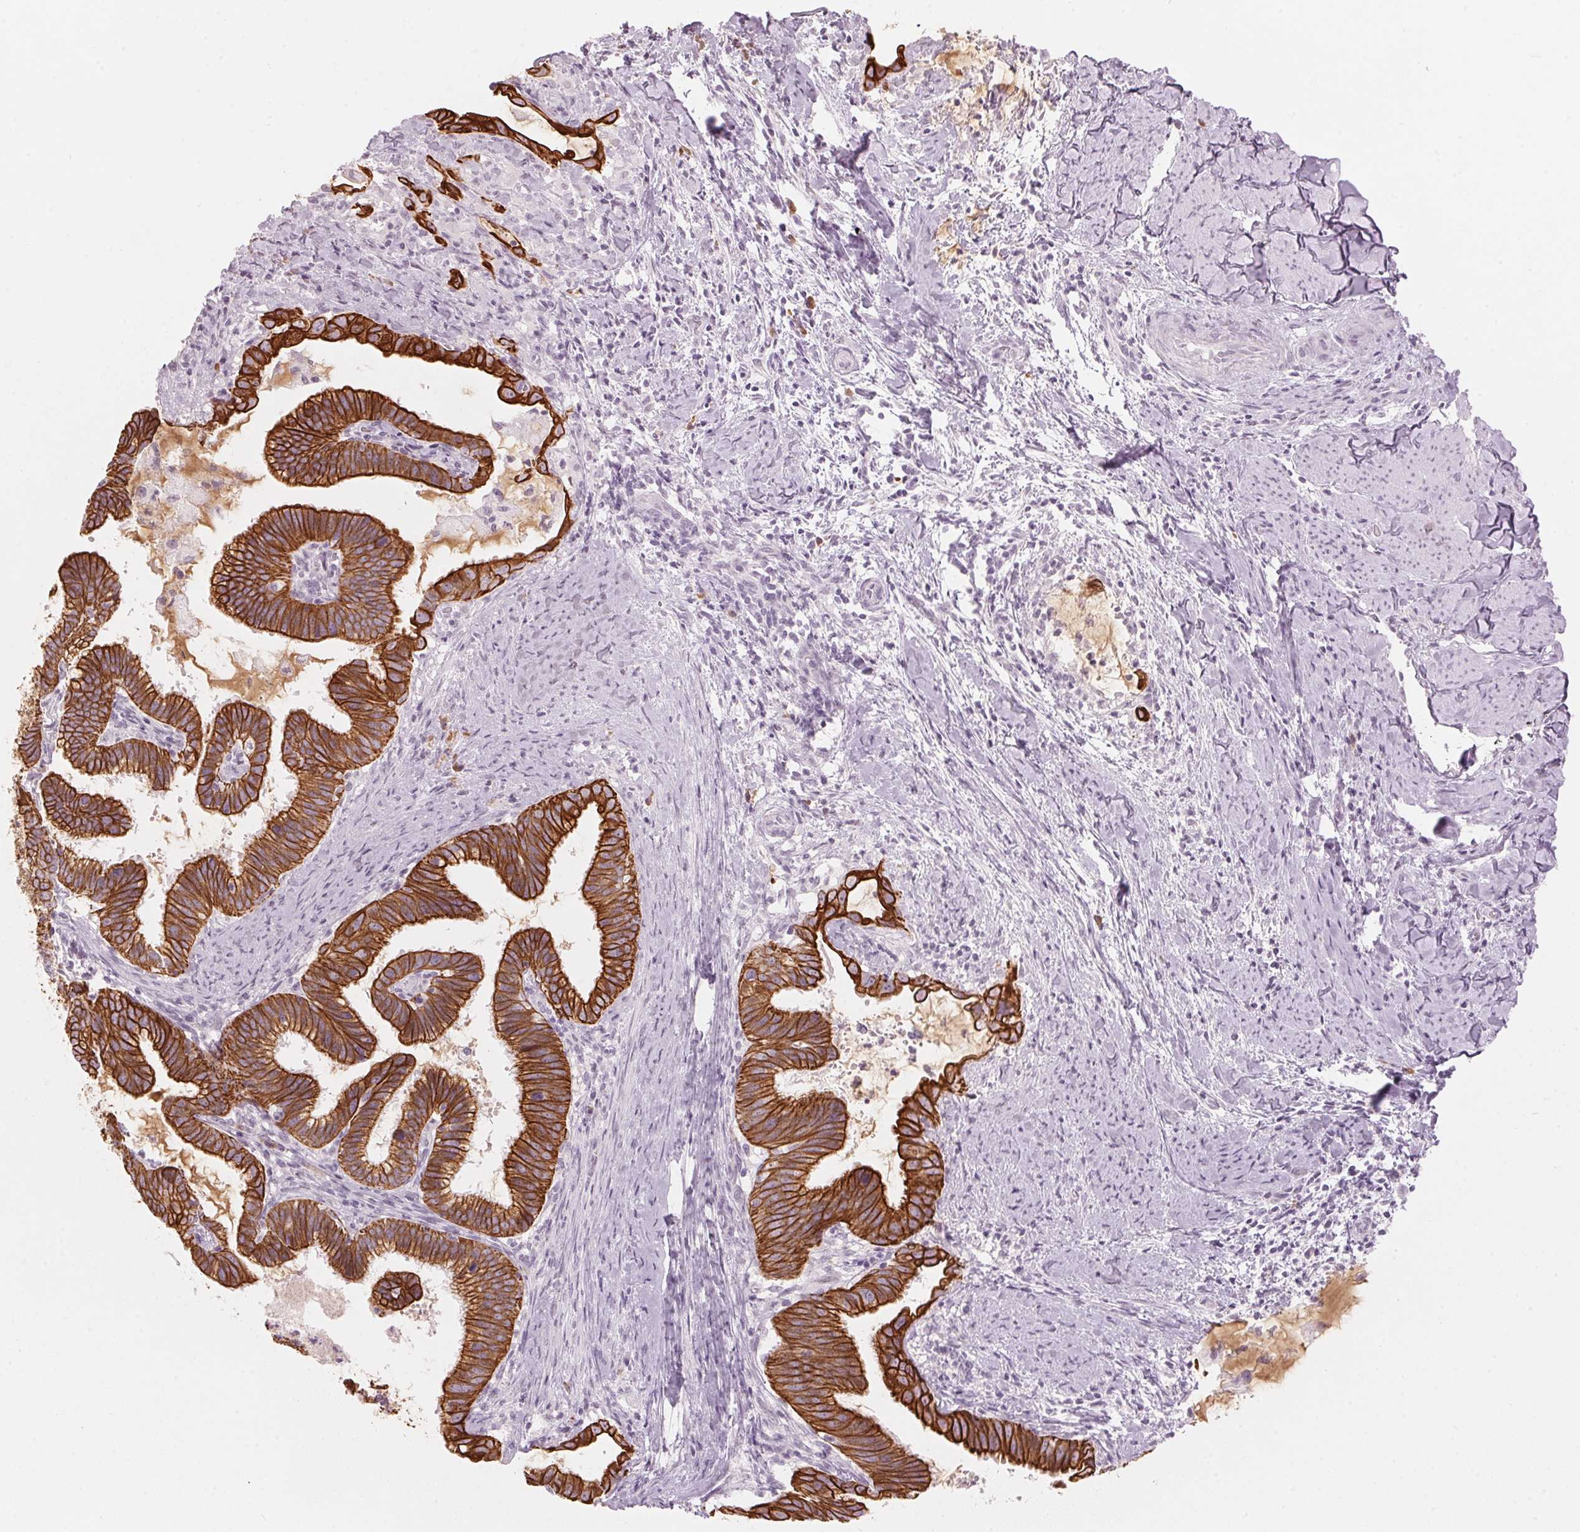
{"staining": {"intensity": "strong", "quantity": ">75%", "location": "cytoplasmic/membranous"}, "tissue": "cervical cancer", "cell_type": "Tumor cells", "image_type": "cancer", "snomed": [{"axis": "morphology", "description": "Adenocarcinoma, NOS"}, {"axis": "topography", "description": "Cervix"}], "caption": "A high amount of strong cytoplasmic/membranous staining is present in about >75% of tumor cells in cervical adenocarcinoma tissue. The staining was performed using DAB (3,3'-diaminobenzidine), with brown indicating positive protein expression. Nuclei are stained blue with hematoxylin.", "gene": "SCTR", "patient": {"sex": "female", "age": 61}}